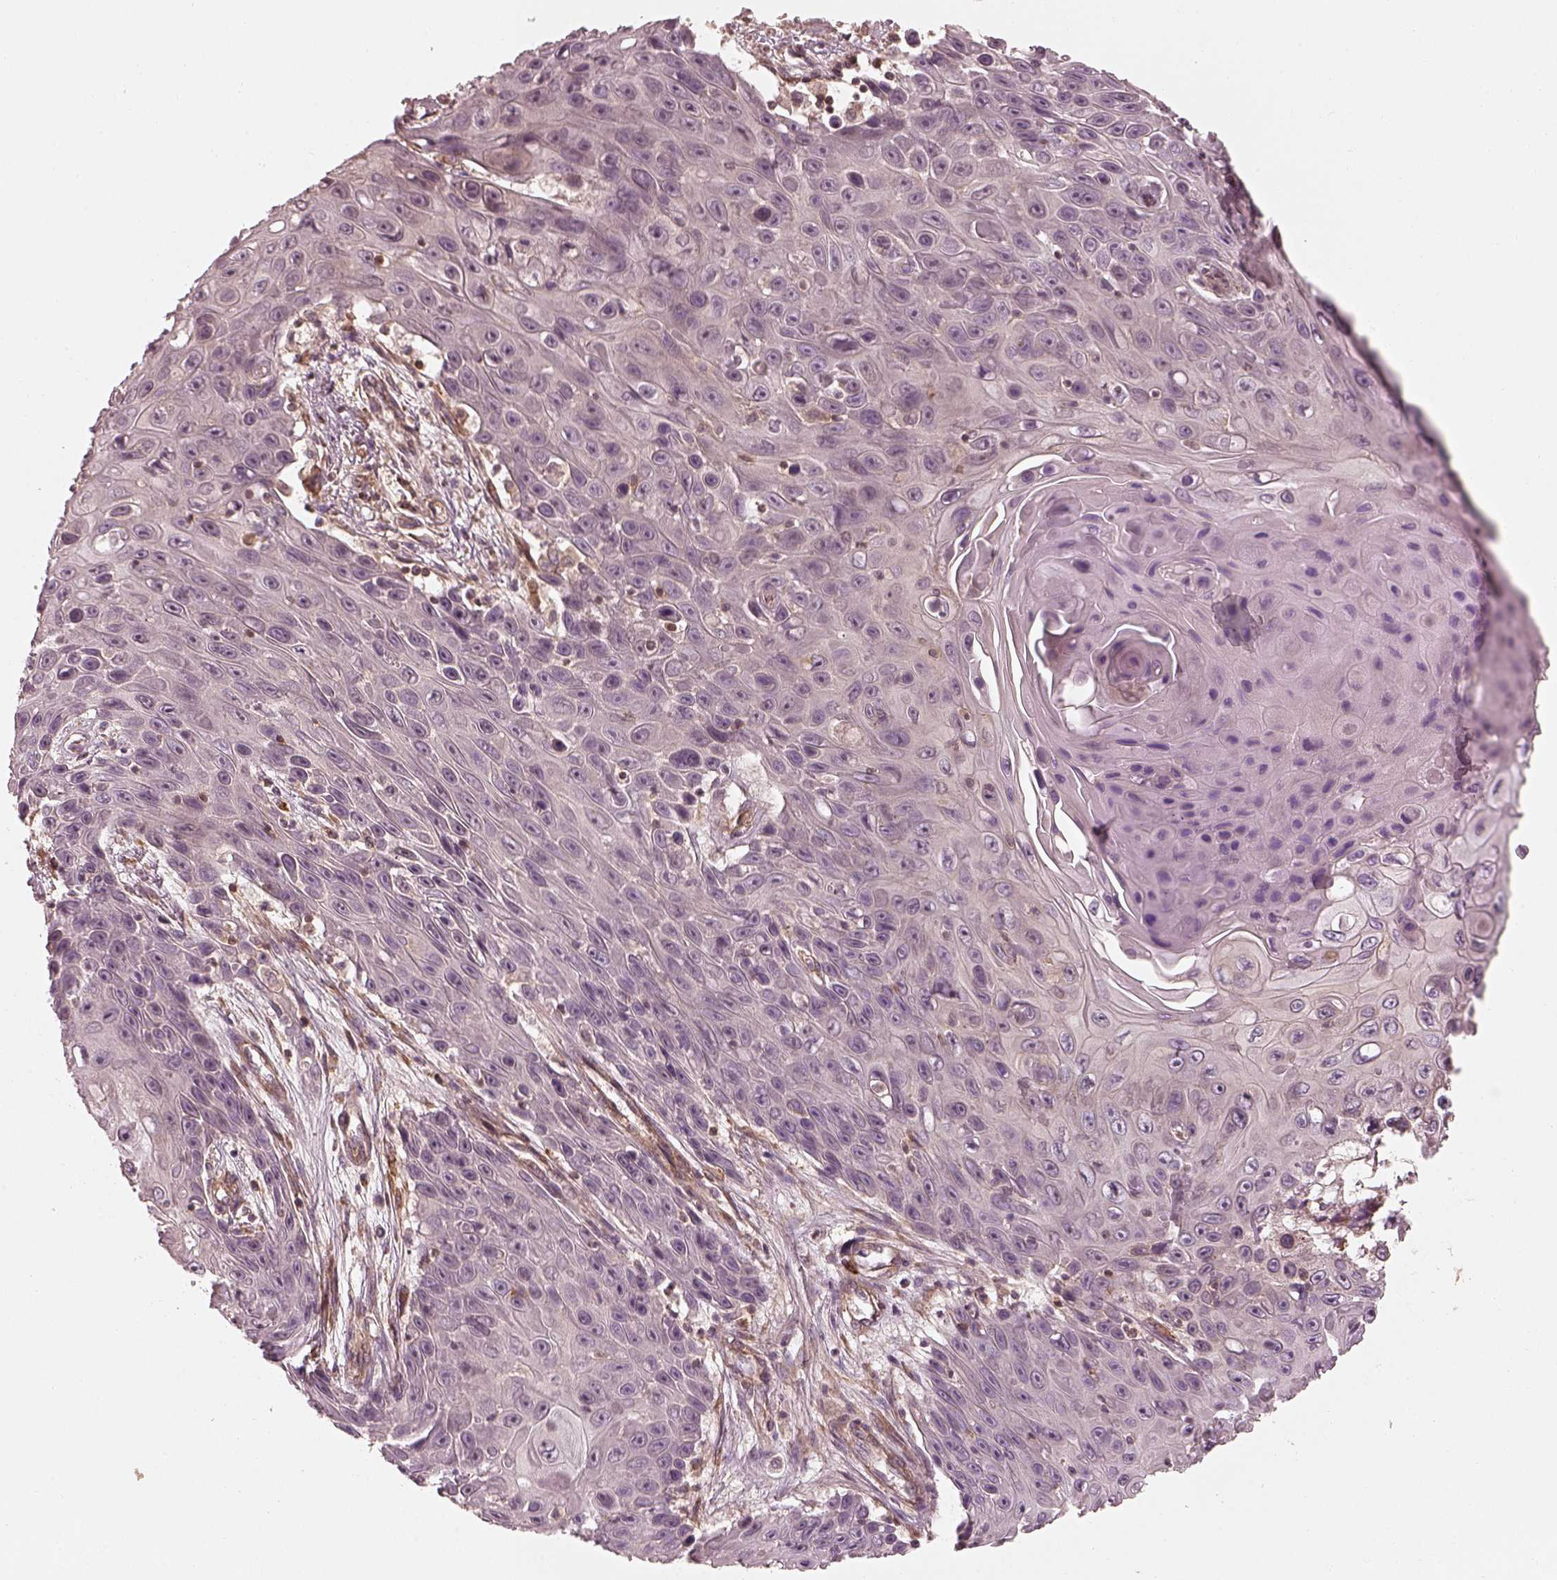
{"staining": {"intensity": "negative", "quantity": "none", "location": "none"}, "tissue": "skin cancer", "cell_type": "Tumor cells", "image_type": "cancer", "snomed": [{"axis": "morphology", "description": "Squamous cell carcinoma, NOS"}, {"axis": "topography", "description": "Skin"}], "caption": "Micrograph shows no significant protein positivity in tumor cells of skin cancer.", "gene": "FAM107B", "patient": {"sex": "male", "age": 82}}